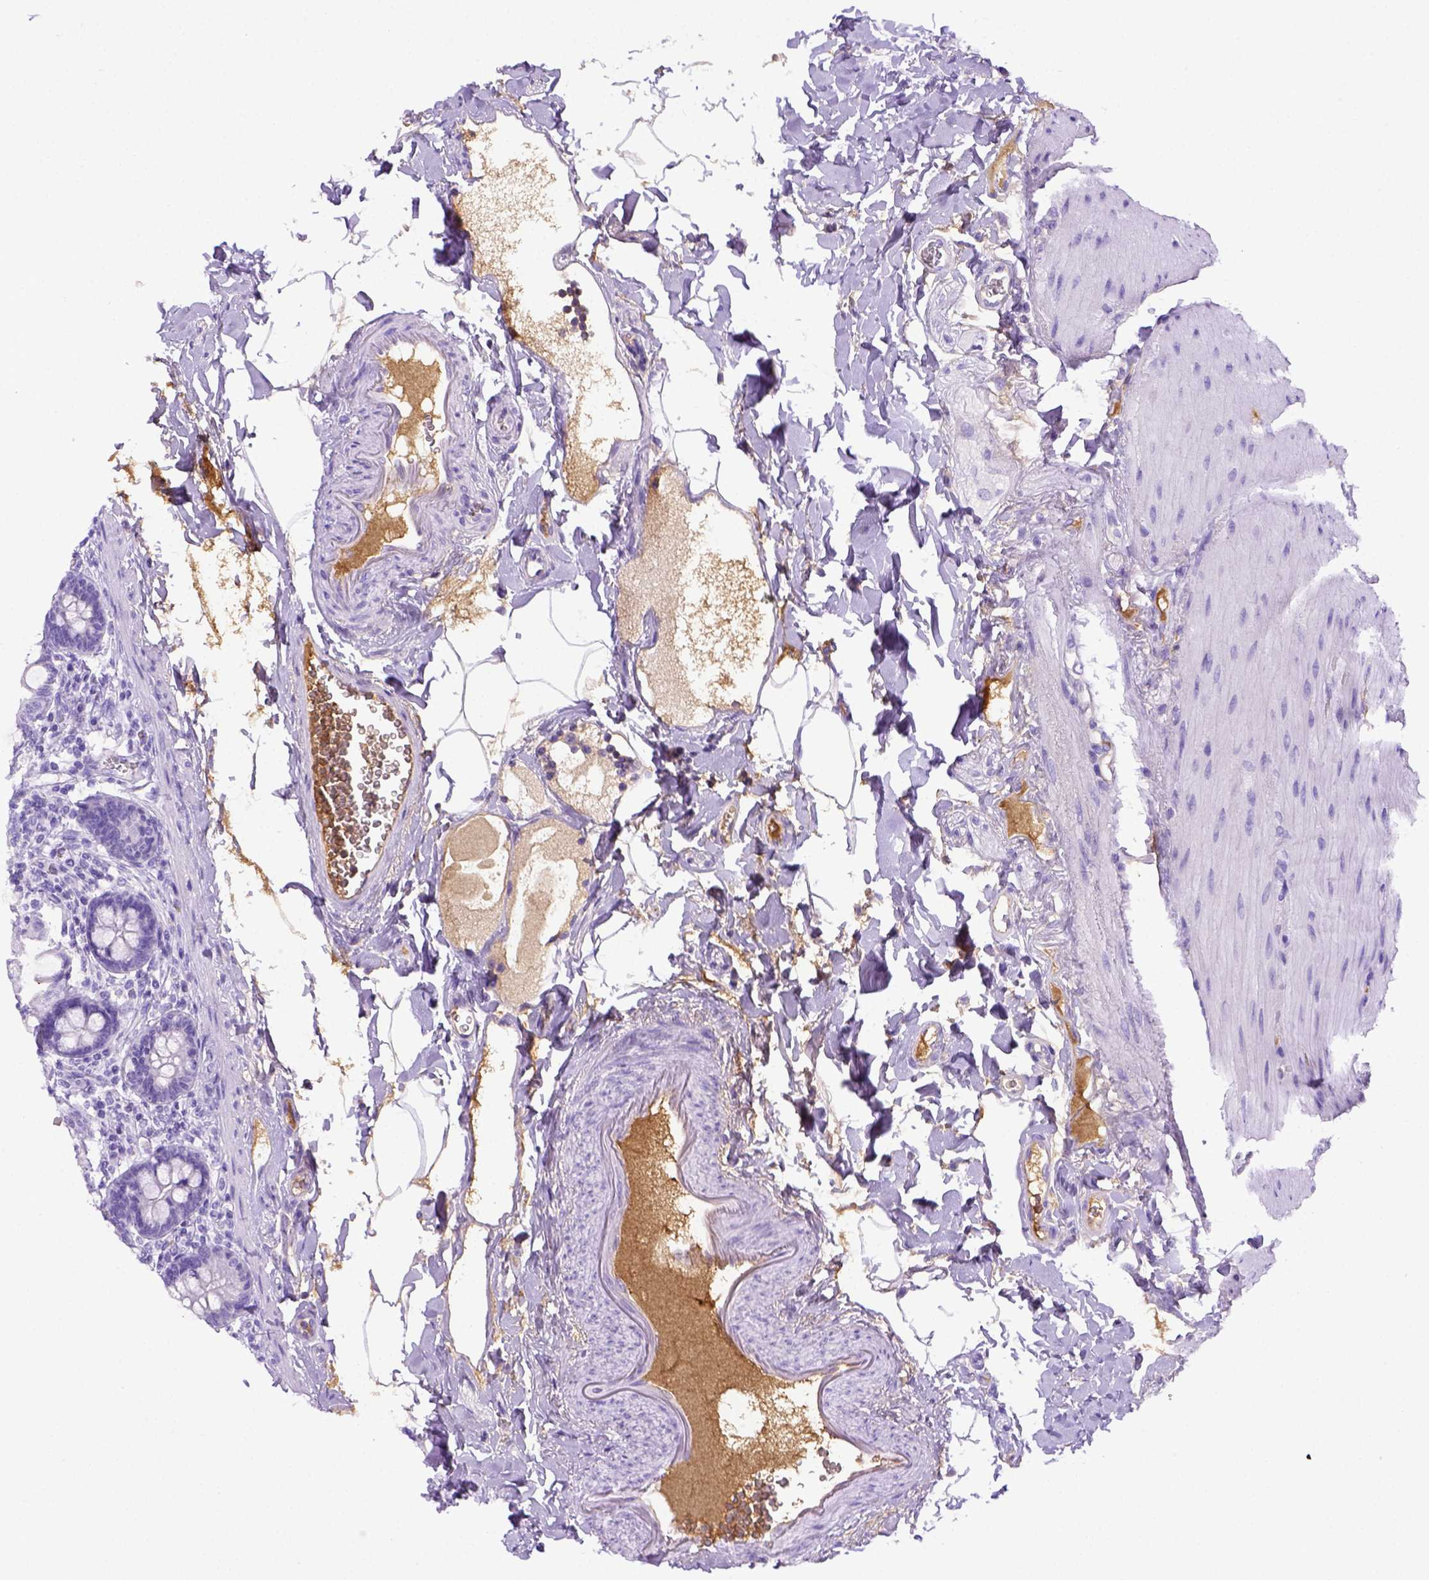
{"staining": {"intensity": "negative", "quantity": "none", "location": "none"}, "tissue": "small intestine", "cell_type": "Glandular cells", "image_type": "normal", "snomed": [{"axis": "morphology", "description": "Normal tissue, NOS"}, {"axis": "topography", "description": "Small intestine"}], "caption": "Protein analysis of unremarkable small intestine reveals no significant positivity in glandular cells. (DAB (3,3'-diaminobenzidine) immunohistochemistry visualized using brightfield microscopy, high magnification).", "gene": "ITIH4", "patient": {"sex": "female", "age": 56}}